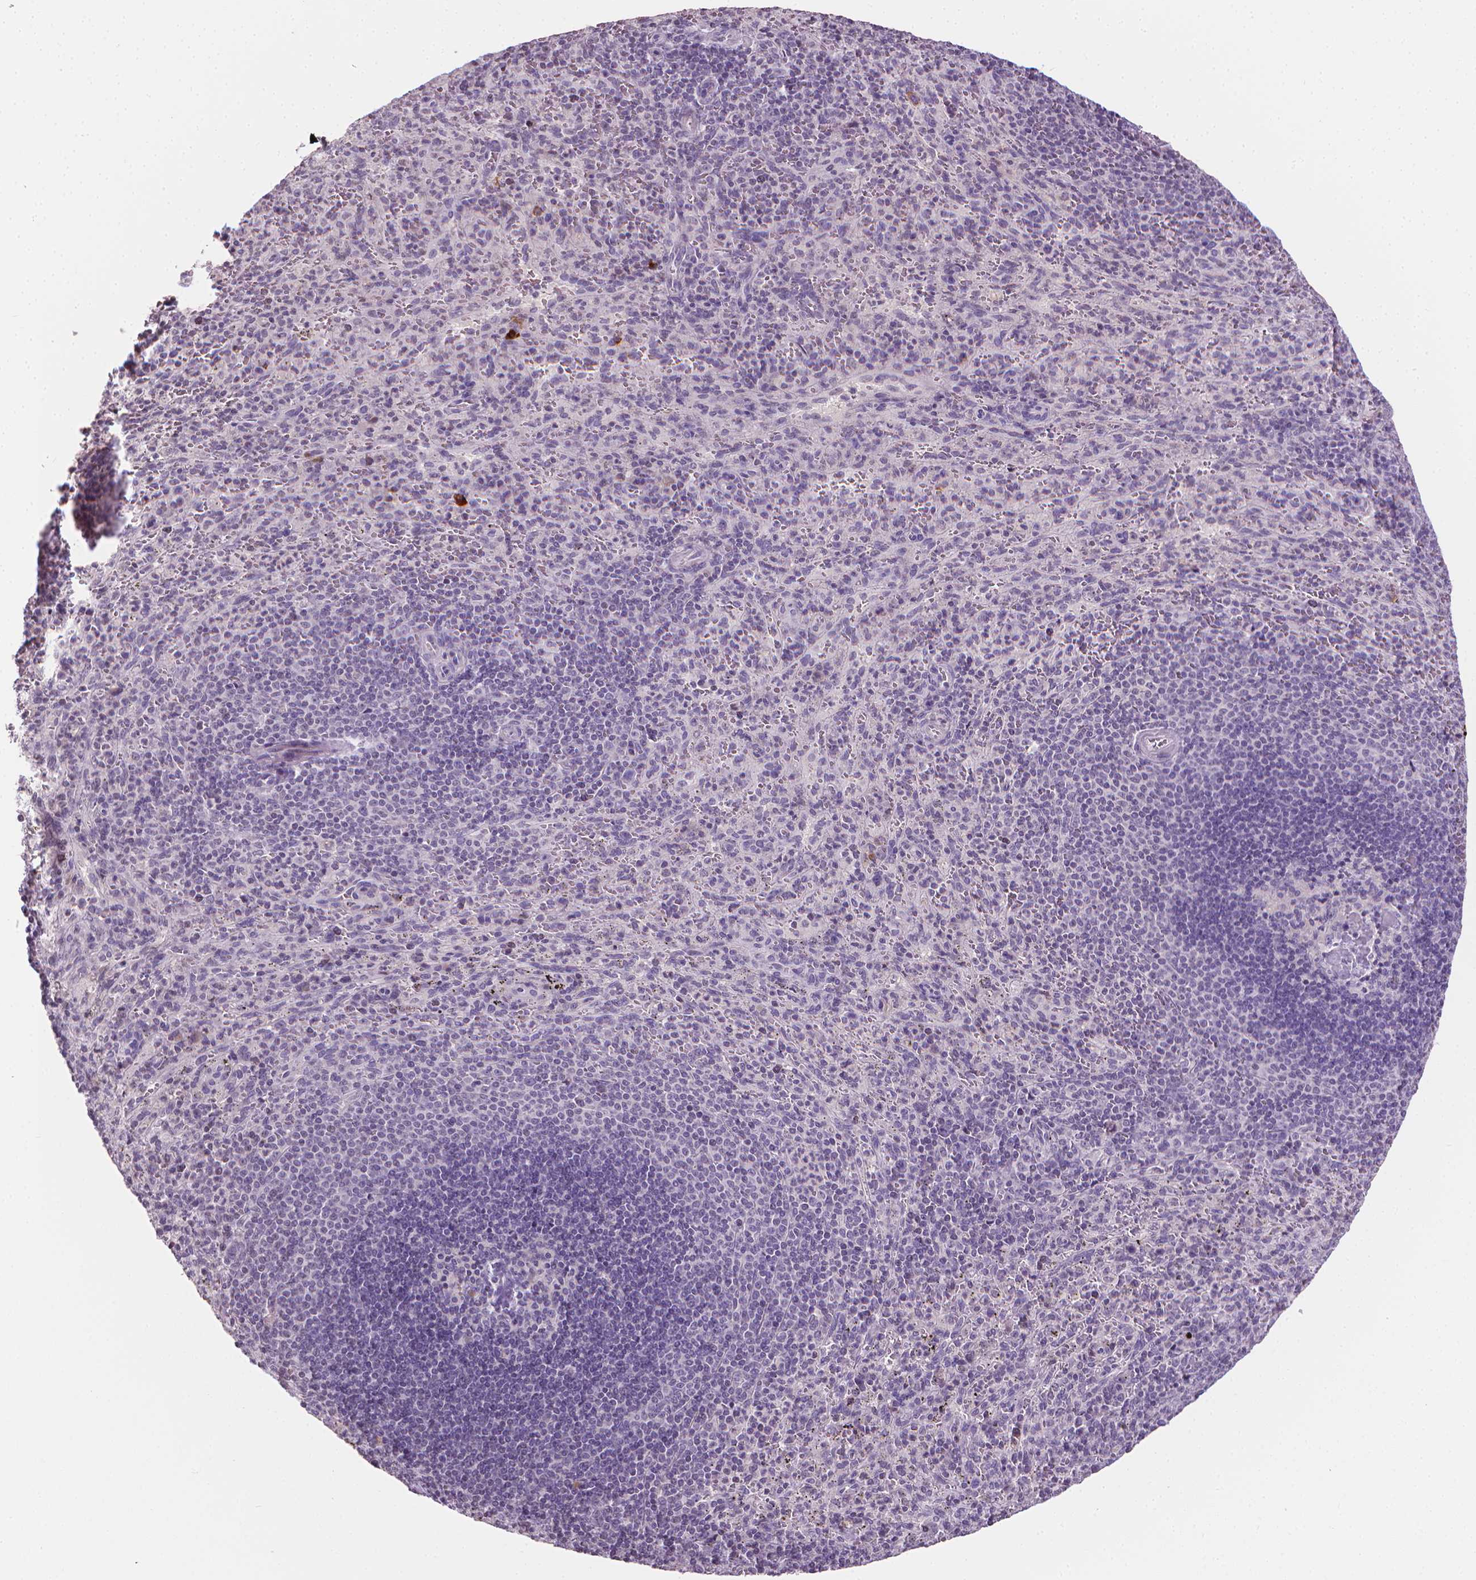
{"staining": {"intensity": "negative", "quantity": "none", "location": "none"}, "tissue": "spleen", "cell_type": "Cells in red pulp", "image_type": "normal", "snomed": [{"axis": "morphology", "description": "Normal tissue, NOS"}, {"axis": "topography", "description": "Spleen"}], "caption": "Immunohistochemistry (IHC) of unremarkable human spleen reveals no expression in cells in red pulp. (Immunohistochemistry (IHC), brightfield microscopy, high magnification).", "gene": "NCAN", "patient": {"sex": "male", "age": 57}}